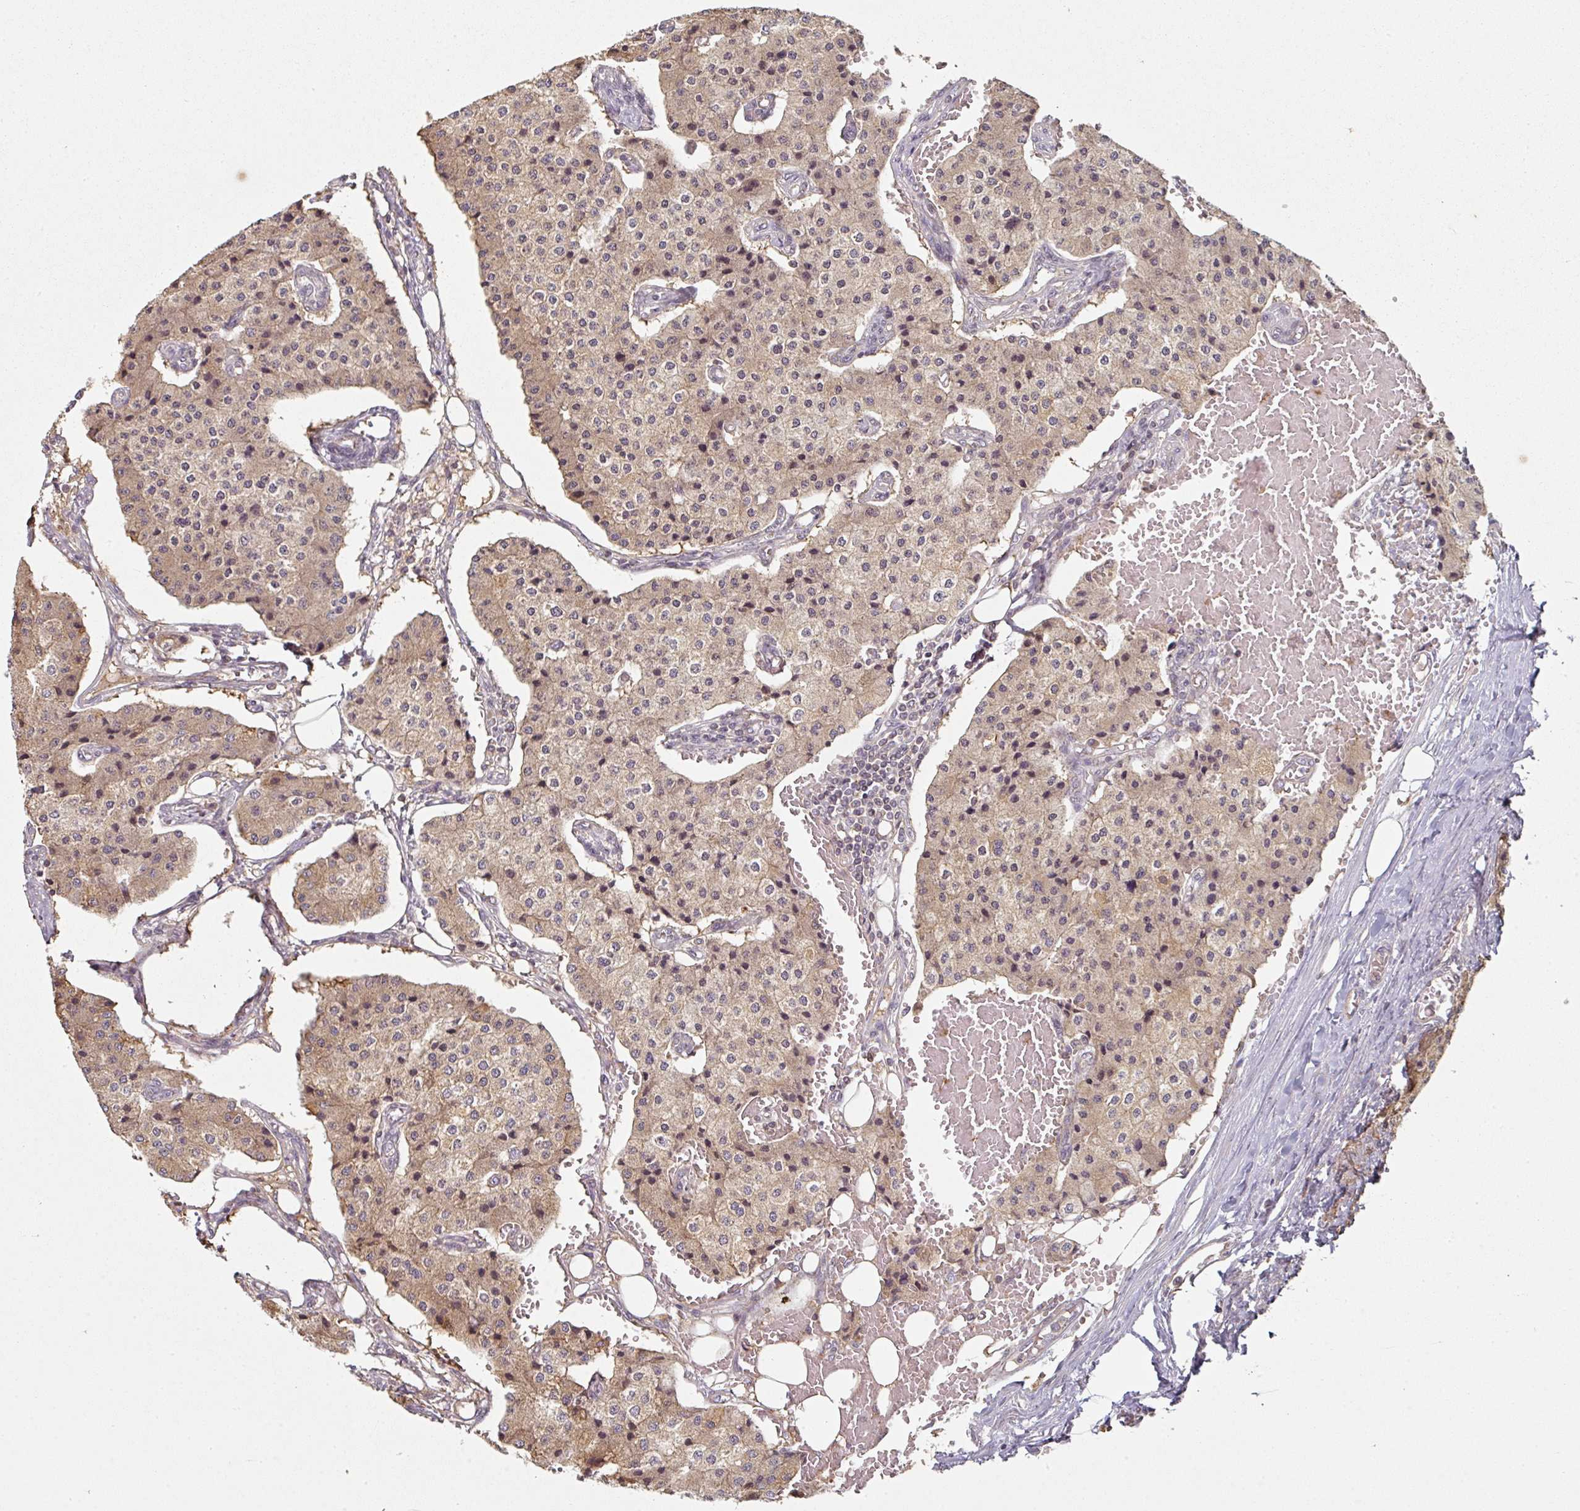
{"staining": {"intensity": "moderate", "quantity": ">75%", "location": "cytoplasmic/membranous"}, "tissue": "carcinoid", "cell_type": "Tumor cells", "image_type": "cancer", "snomed": [{"axis": "morphology", "description": "Carcinoid, malignant, NOS"}, {"axis": "topography", "description": "Colon"}], "caption": "A micrograph showing moderate cytoplasmic/membranous expression in about >75% of tumor cells in carcinoid, as visualized by brown immunohistochemical staining.", "gene": "MAP2K2", "patient": {"sex": "female", "age": 52}}